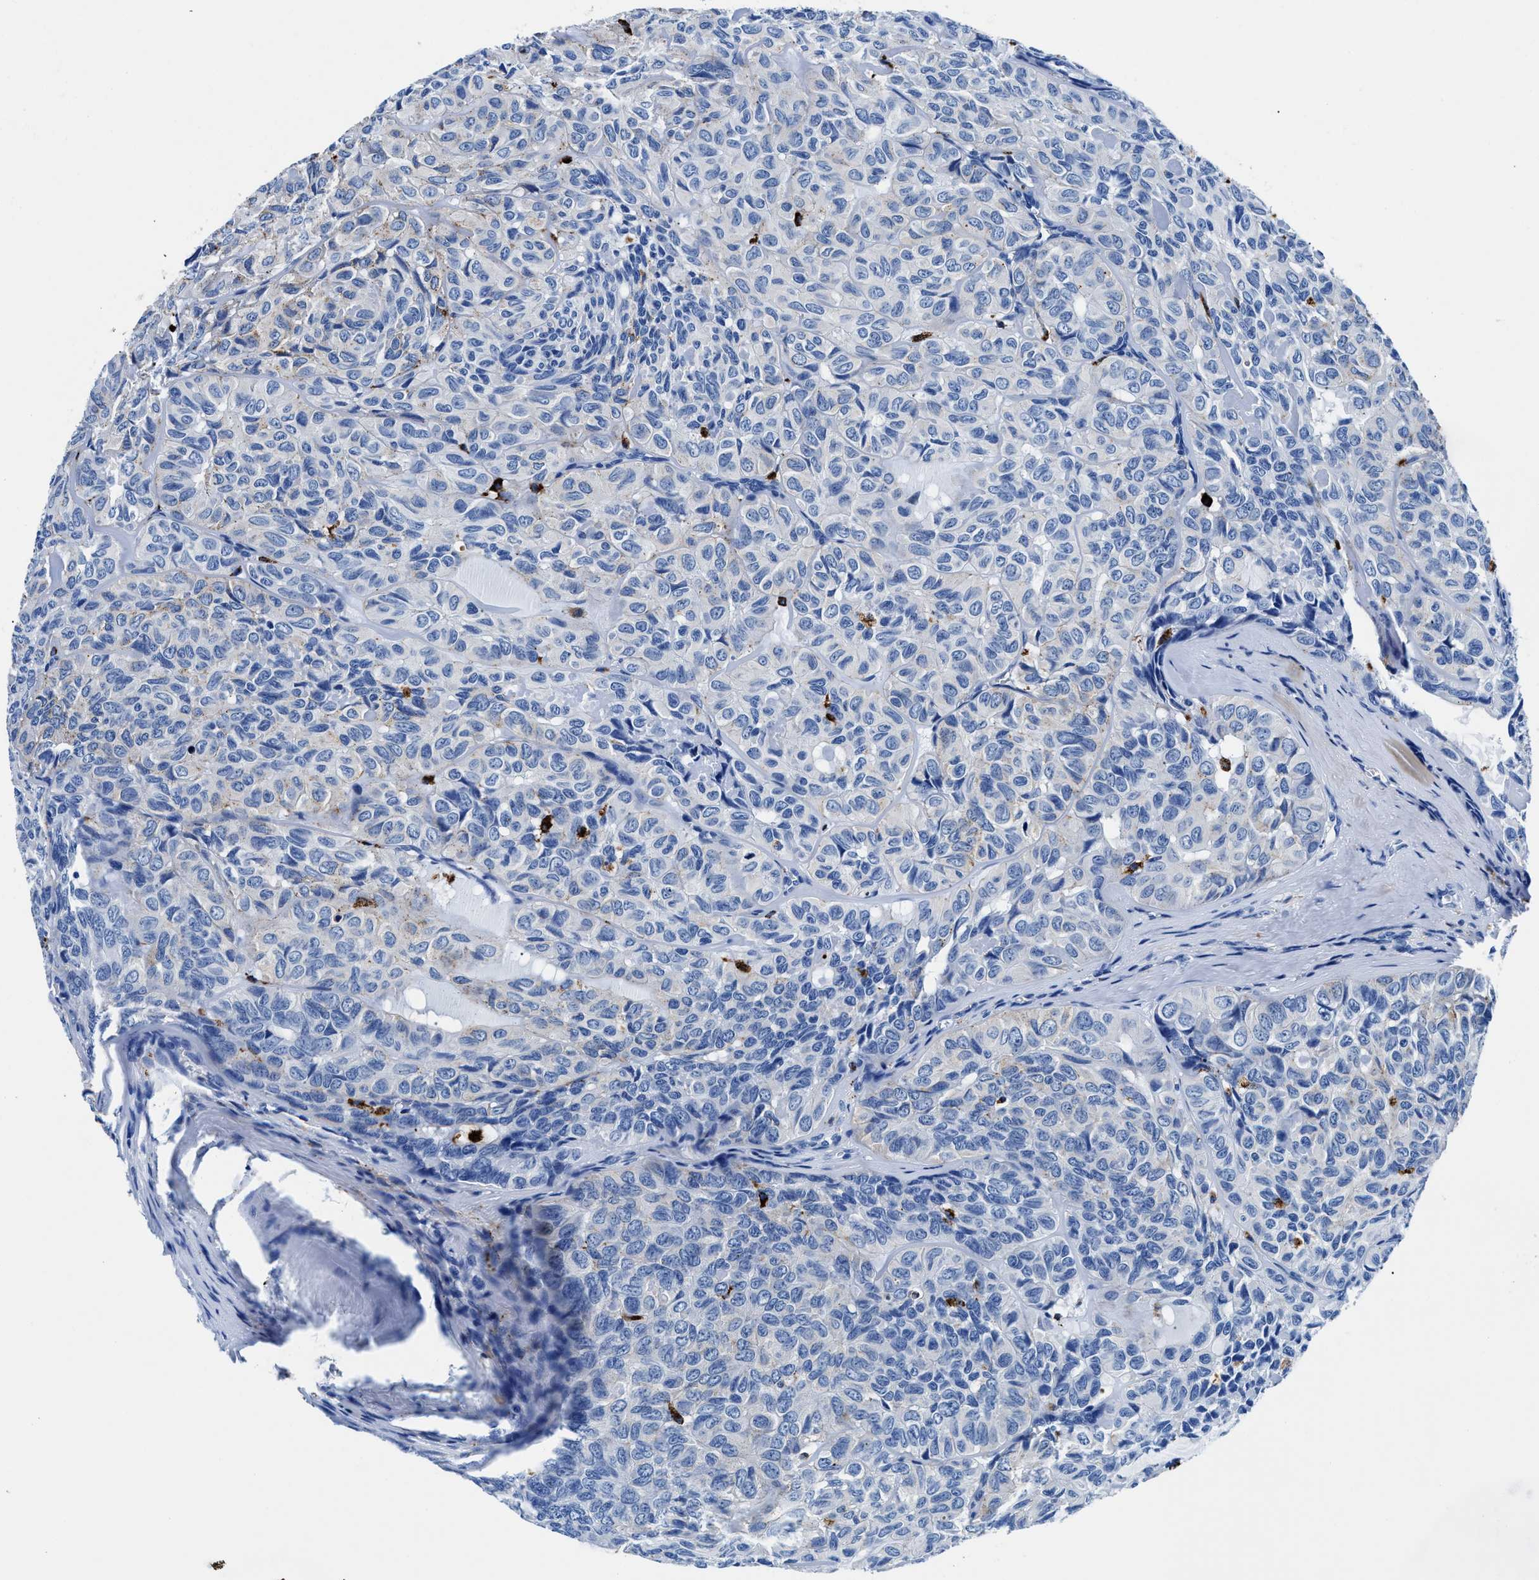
{"staining": {"intensity": "weak", "quantity": "<25%", "location": "cytoplasmic/membranous"}, "tissue": "head and neck cancer", "cell_type": "Tumor cells", "image_type": "cancer", "snomed": [{"axis": "morphology", "description": "Adenocarcinoma, NOS"}, {"axis": "topography", "description": "Salivary gland, NOS"}, {"axis": "topography", "description": "Head-Neck"}], "caption": "An IHC histopathology image of head and neck adenocarcinoma is shown. There is no staining in tumor cells of head and neck adenocarcinoma.", "gene": "OR14K1", "patient": {"sex": "female", "age": 76}}